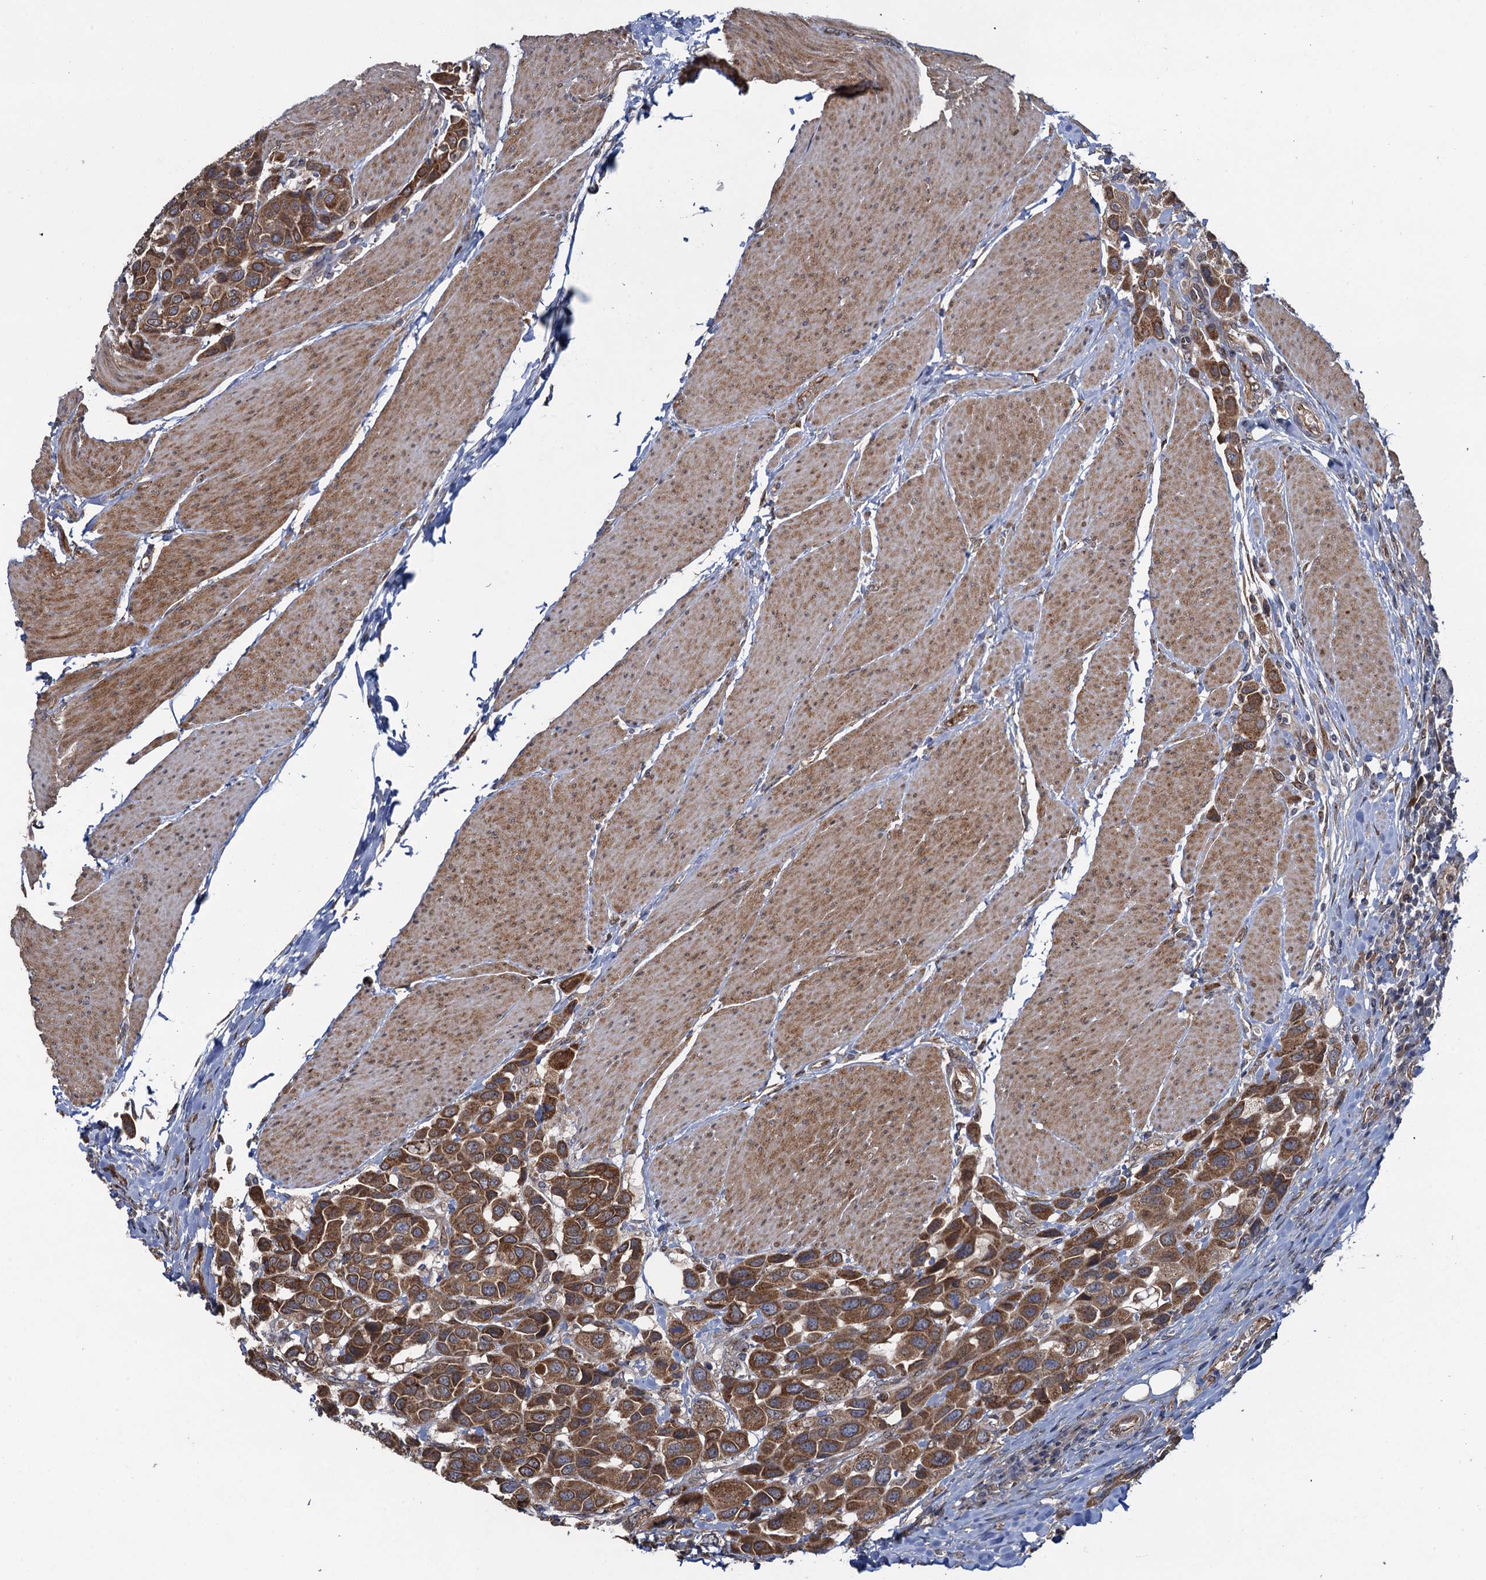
{"staining": {"intensity": "strong", "quantity": ">75%", "location": "cytoplasmic/membranous"}, "tissue": "urothelial cancer", "cell_type": "Tumor cells", "image_type": "cancer", "snomed": [{"axis": "morphology", "description": "Urothelial carcinoma, High grade"}, {"axis": "topography", "description": "Urinary bladder"}], "caption": "Immunohistochemical staining of urothelial carcinoma (high-grade) reveals high levels of strong cytoplasmic/membranous protein positivity in approximately >75% of tumor cells. (DAB IHC, brown staining for protein, blue staining for nuclei).", "gene": "EVX2", "patient": {"sex": "male", "age": 50}}